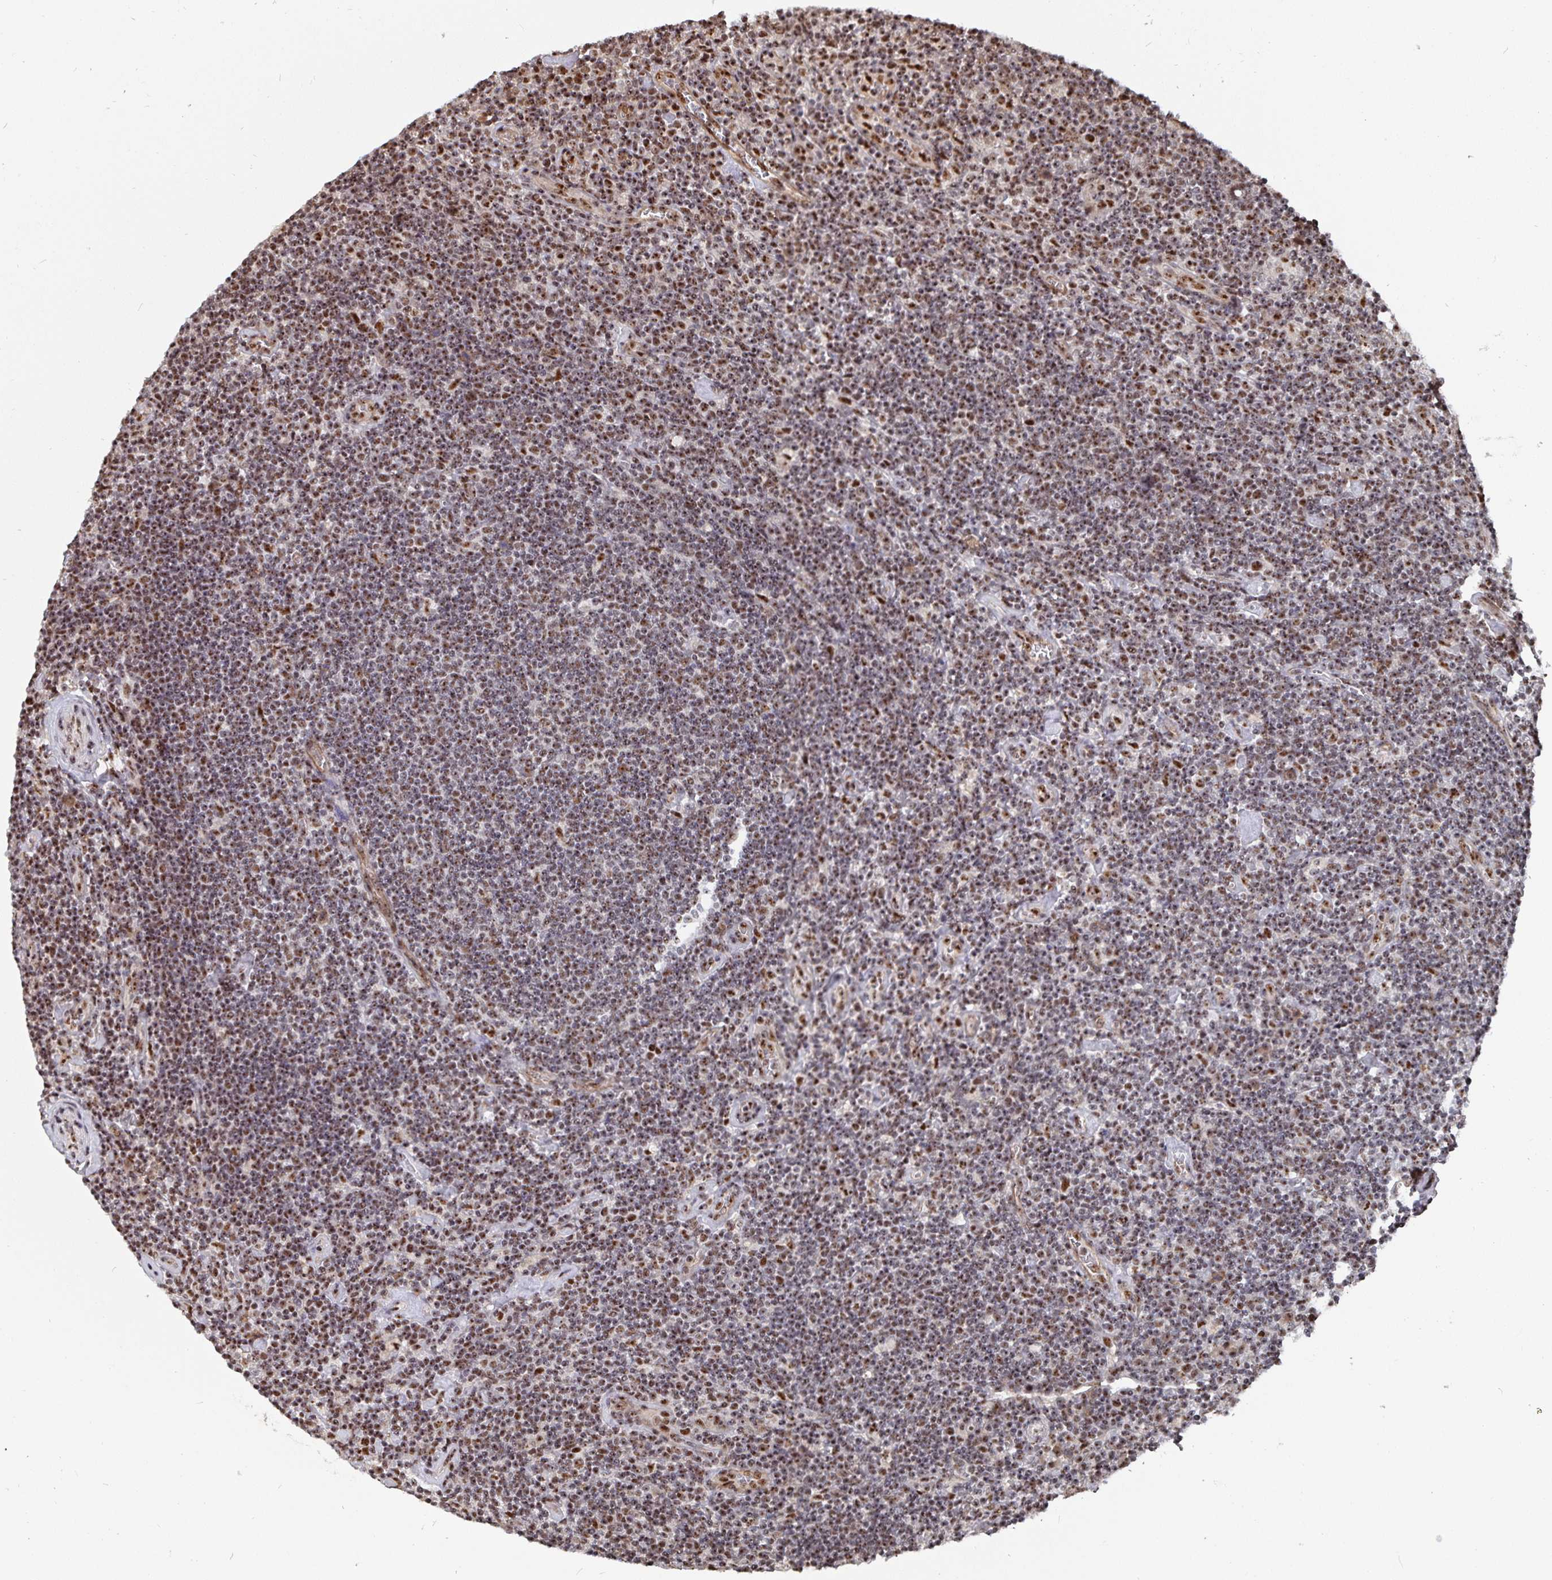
{"staining": {"intensity": "strong", "quantity": ">75%", "location": "nuclear"}, "tissue": "lymphoma", "cell_type": "Tumor cells", "image_type": "cancer", "snomed": [{"axis": "morphology", "description": "Hodgkin's disease, NOS"}, {"axis": "topography", "description": "Lymph node"}], "caption": "Human Hodgkin's disease stained for a protein (brown) displays strong nuclear positive expression in approximately >75% of tumor cells.", "gene": "LAS1L", "patient": {"sex": "male", "age": 40}}